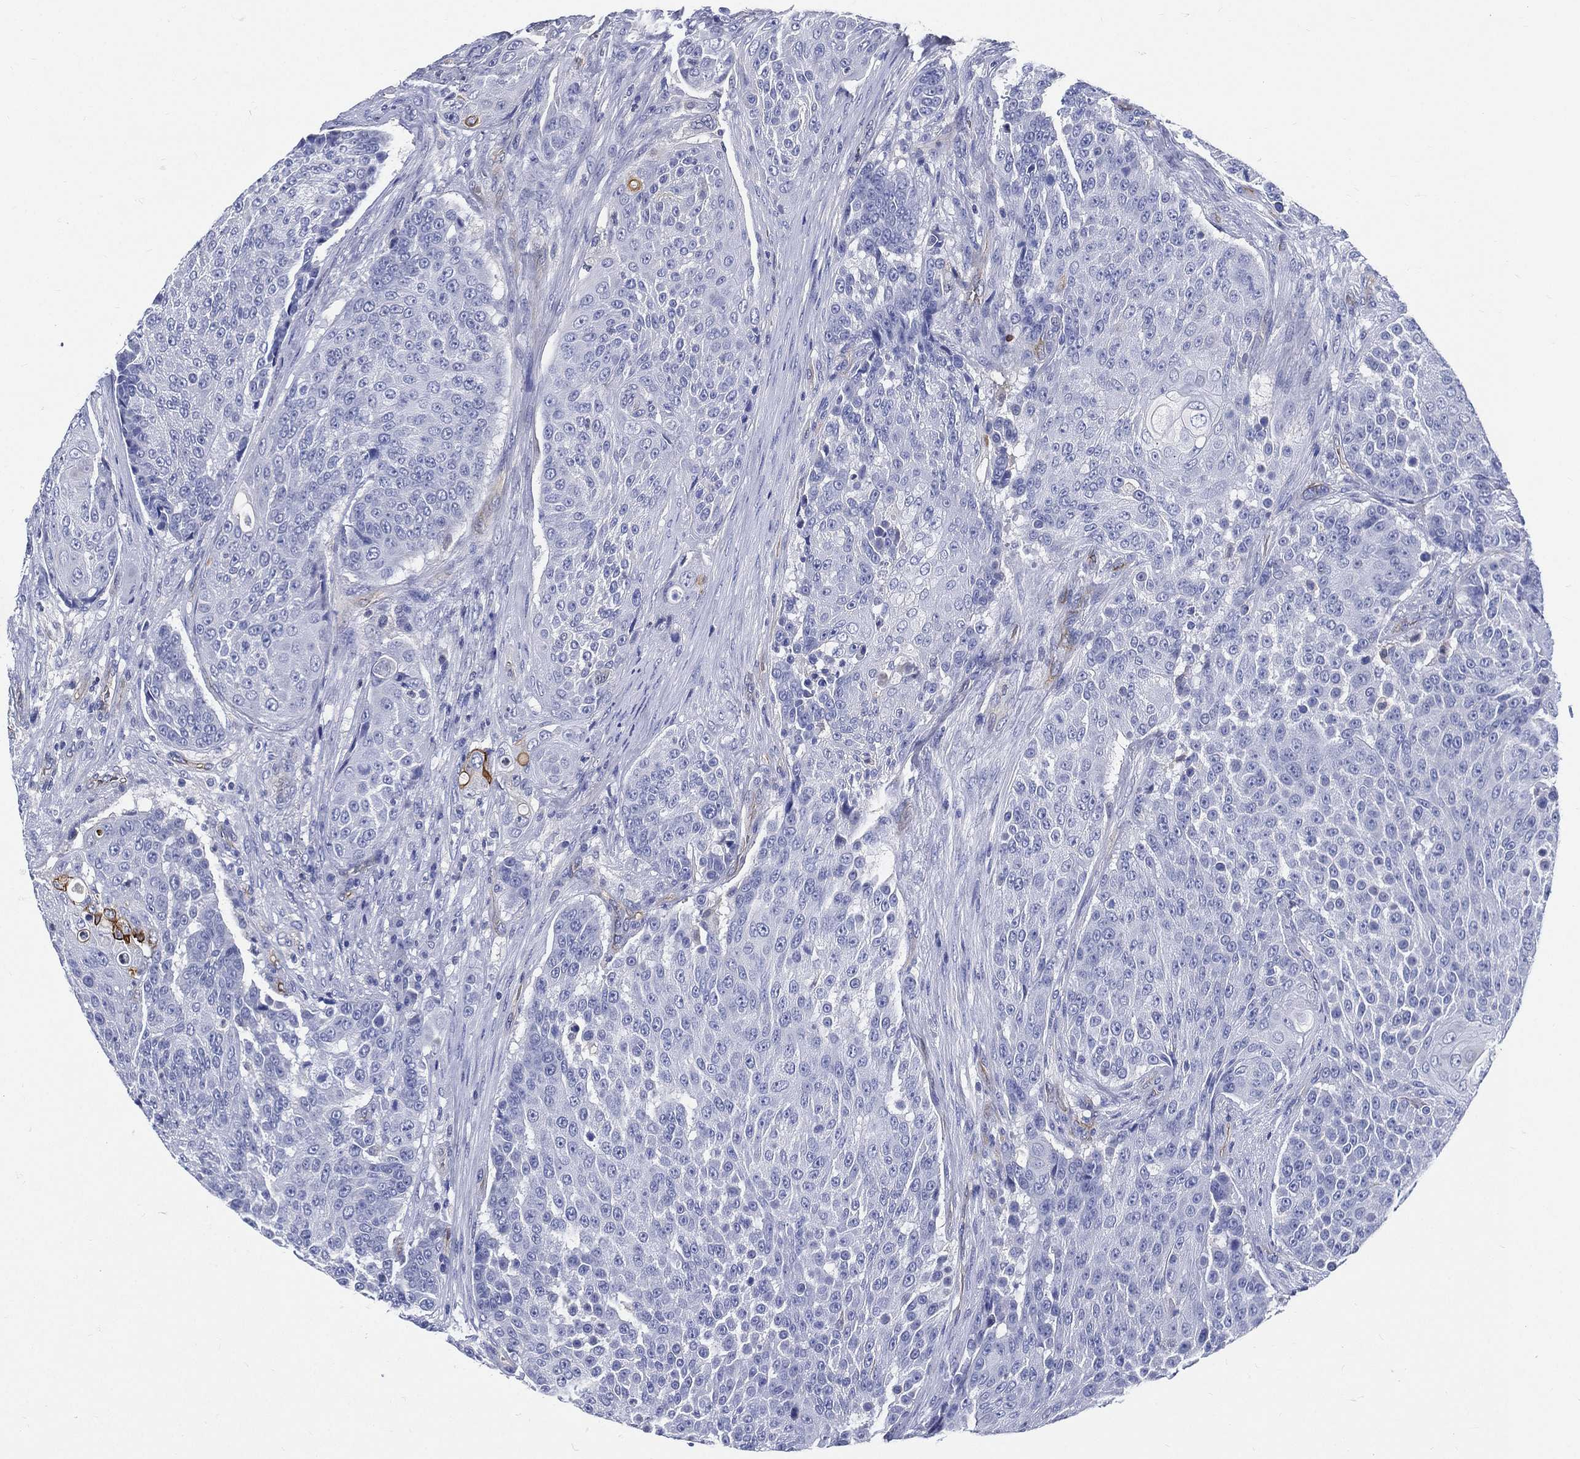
{"staining": {"intensity": "negative", "quantity": "none", "location": "none"}, "tissue": "urothelial cancer", "cell_type": "Tumor cells", "image_type": "cancer", "snomed": [{"axis": "morphology", "description": "Urothelial carcinoma, High grade"}, {"axis": "topography", "description": "Urinary bladder"}], "caption": "IHC micrograph of high-grade urothelial carcinoma stained for a protein (brown), which exhibits no positivity in tumor cells.", "gene": "NEDD9", "patient": {"sex": "female", "age": 63}}